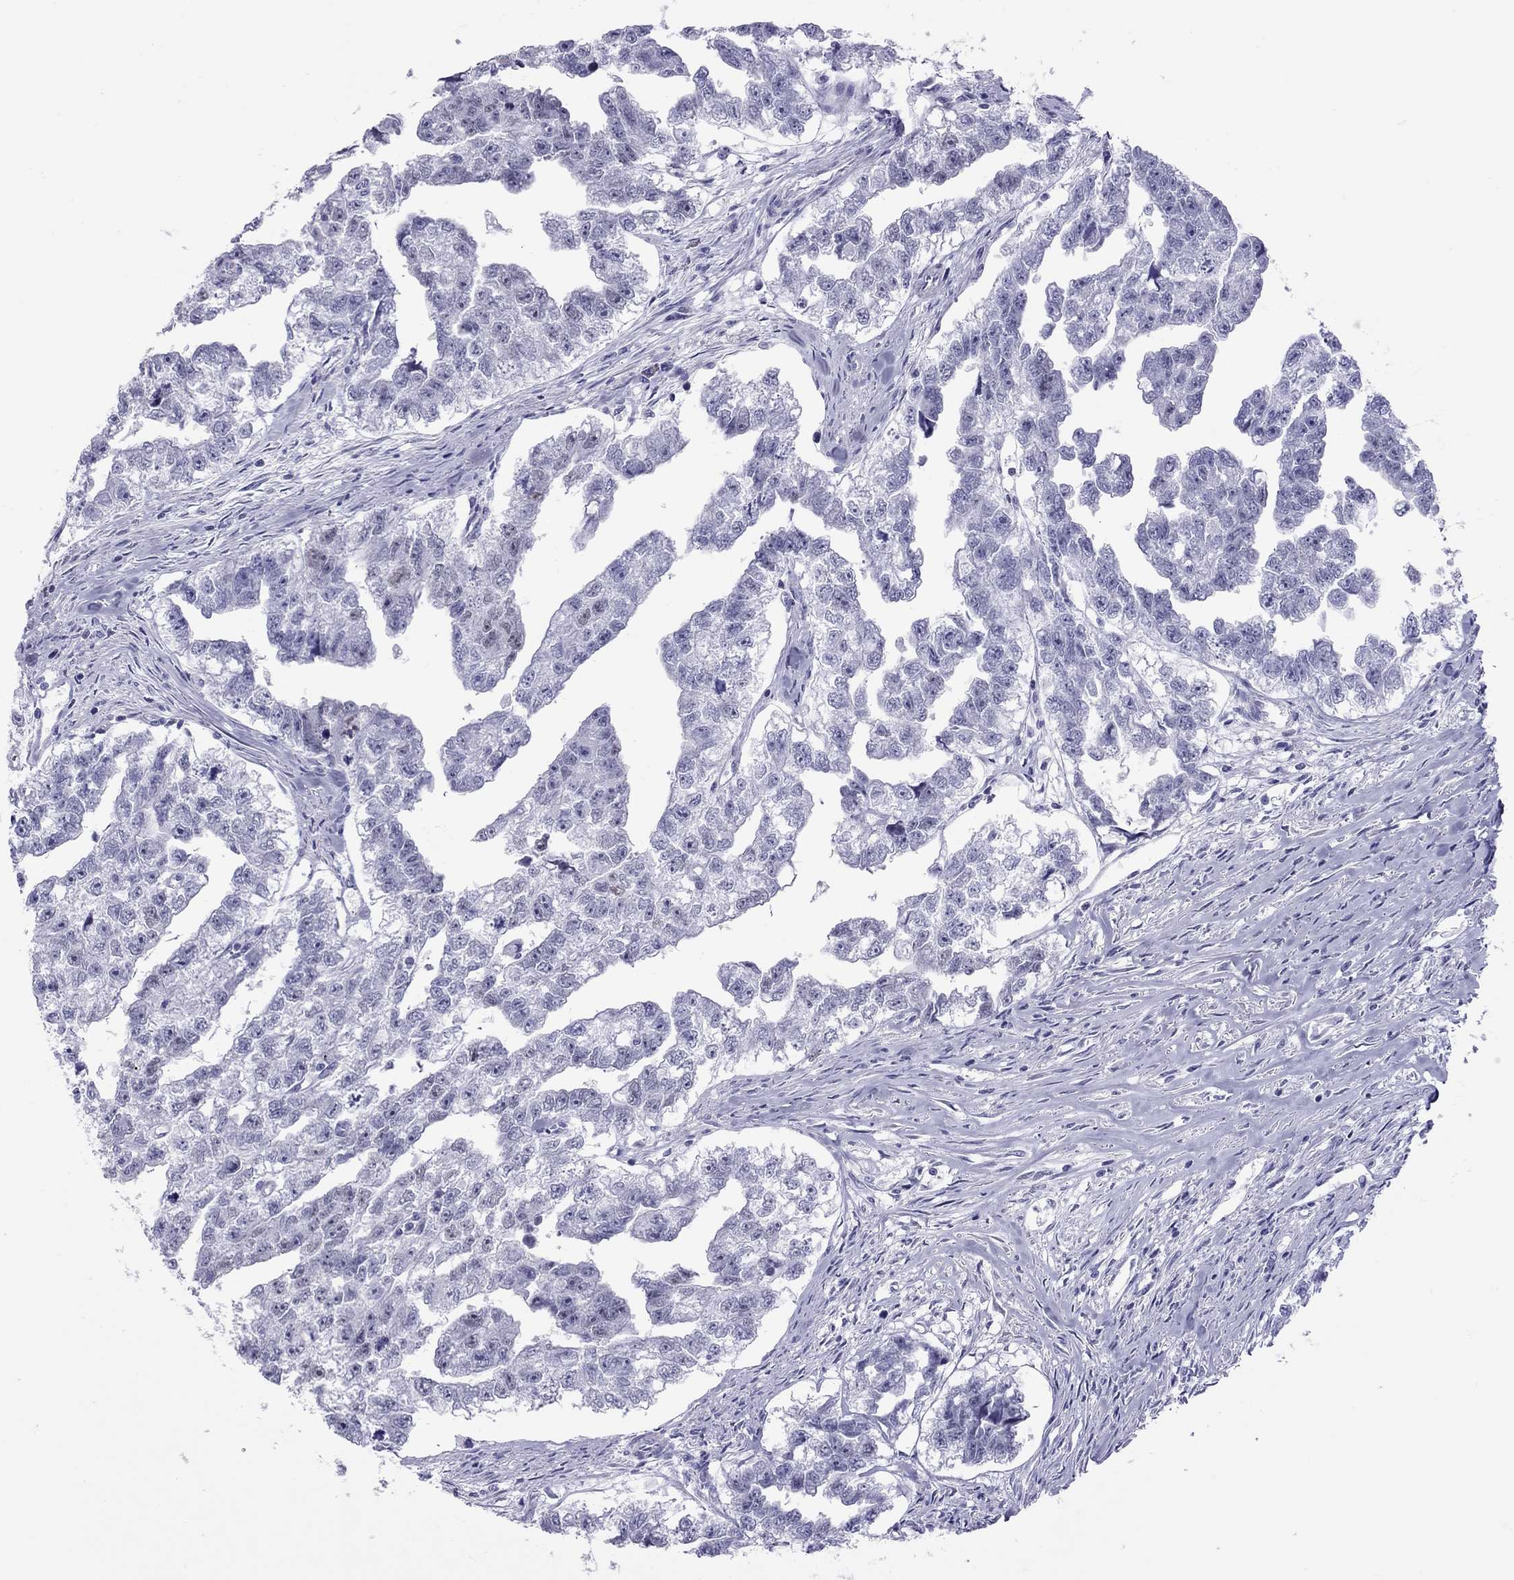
{"staining": {"intensity": "negative", "quantity": "none", "location": "none"}, "tissue": "testis cancer", "cell_type": "Tumor cells", "image_type": "cancer", "snomed": [{"axis": "morphology", "description": "Carcinoma, Embryonal, NOS"}, {"axis": "morphology", "description": "Teratoma, malignant, NOS"}, {"axis": "topography", "description": "Testis"}], "caption": "This is an immunohistochemistry image of human testis cancer (teratoma (malignant)). There is no positivity in tumor cells.", "gene": "STAG3", "patient": {"sex": "male", "age": 44}}